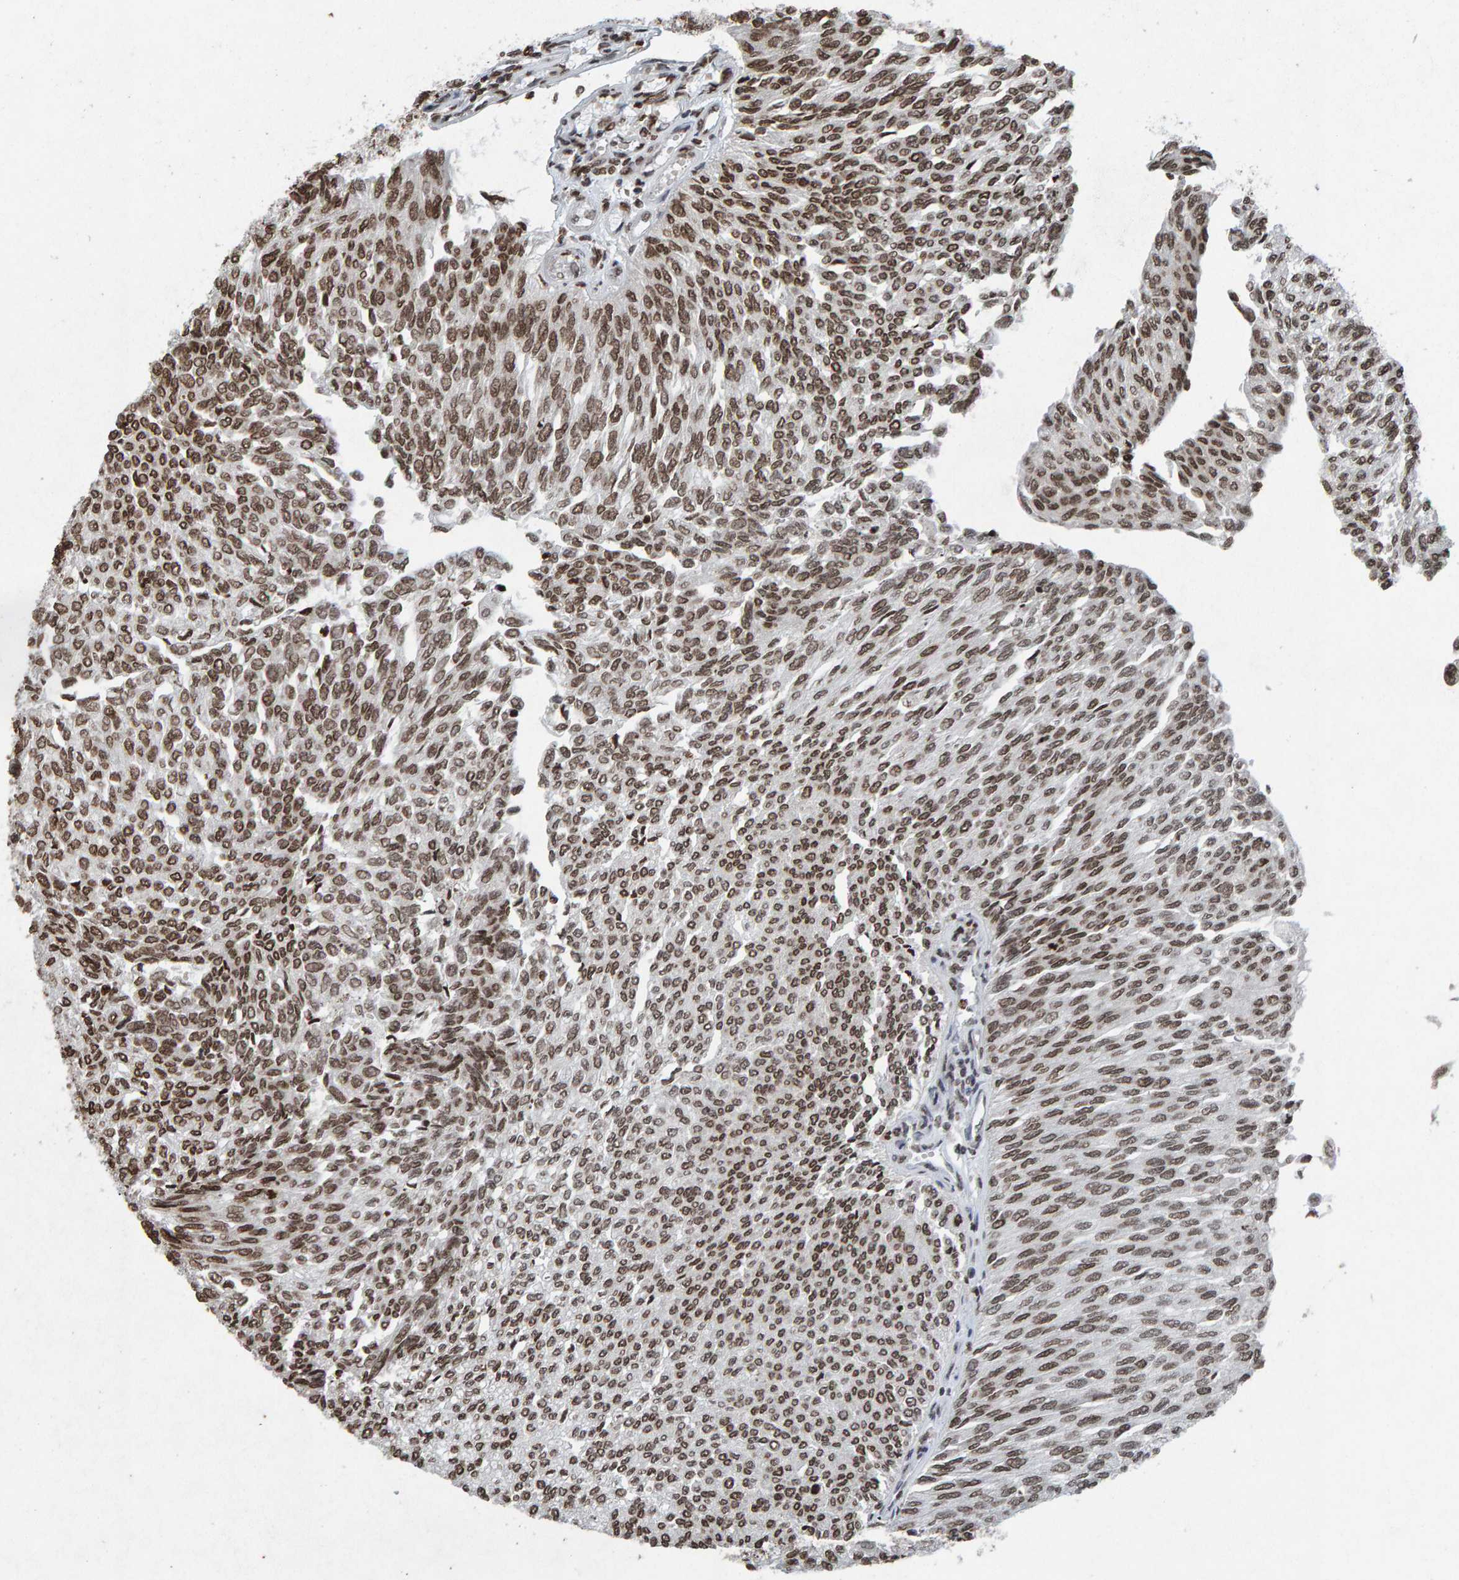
{"staining": {"intensity": "moderate", "quantity": ">75%", "location": "nuclear"}, "tissue": "urothelial cancer", "cell_type": "Tumor cells", "image_type": "cancer", "snomed": [{"axis": "morphology", "description": "Urothelial carcinoma, Low grade"}, {"axis": "topography", "description": "Urinary bladder"}], "caption": "DAB (3,3'-diaminobenzidine) immunohistochemical staining of urothelial cancer shows moderate nuclear protein staining in approximately >75% of tumor cells. (Brightfield microscopy of DAB IHC at high magnification).", "gene": "H2AZ1", "patient": {"sex": "female", "age": 79}}